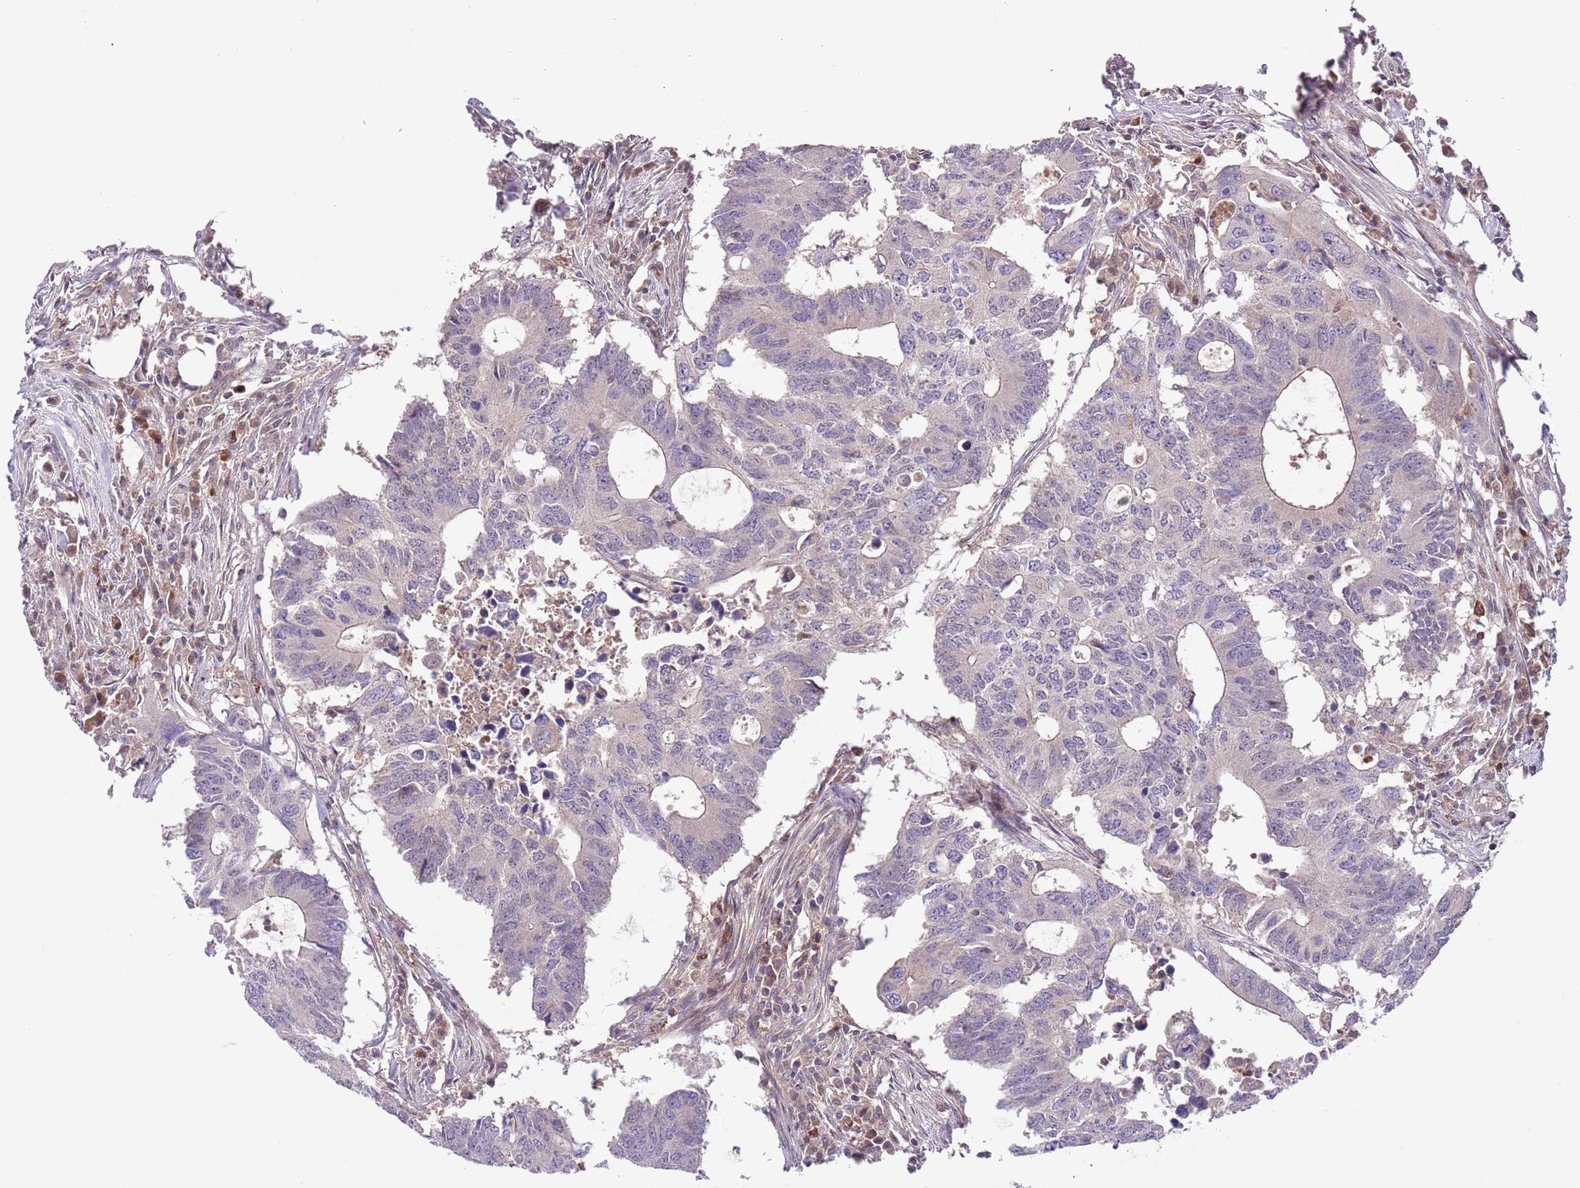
{"staining": {"intensity": "negative", "quantity": "none", "location": "none"}, "tissue": "colorectal cancer", "cell_type": "Tumor cells", "image_type": "cancer", "snomed": [{"axis": "morphology", "description": "Adenocarcinoma, NOS"}, {"axis": "topography", "description": "Colon"}], "caption": "An immunohistochemistry (IHC) micrograph of colorectal adenocarcinoma is shown. There is no staining in tumor cells of colorectal adenocarcinoma. (DAB (3,3'-diaminobenzidine) immunohistochemistry (IHC) with hematoxylin counter stain).", "gene": "HDHD2", "patient": {"sex": "male", "age": 71}}